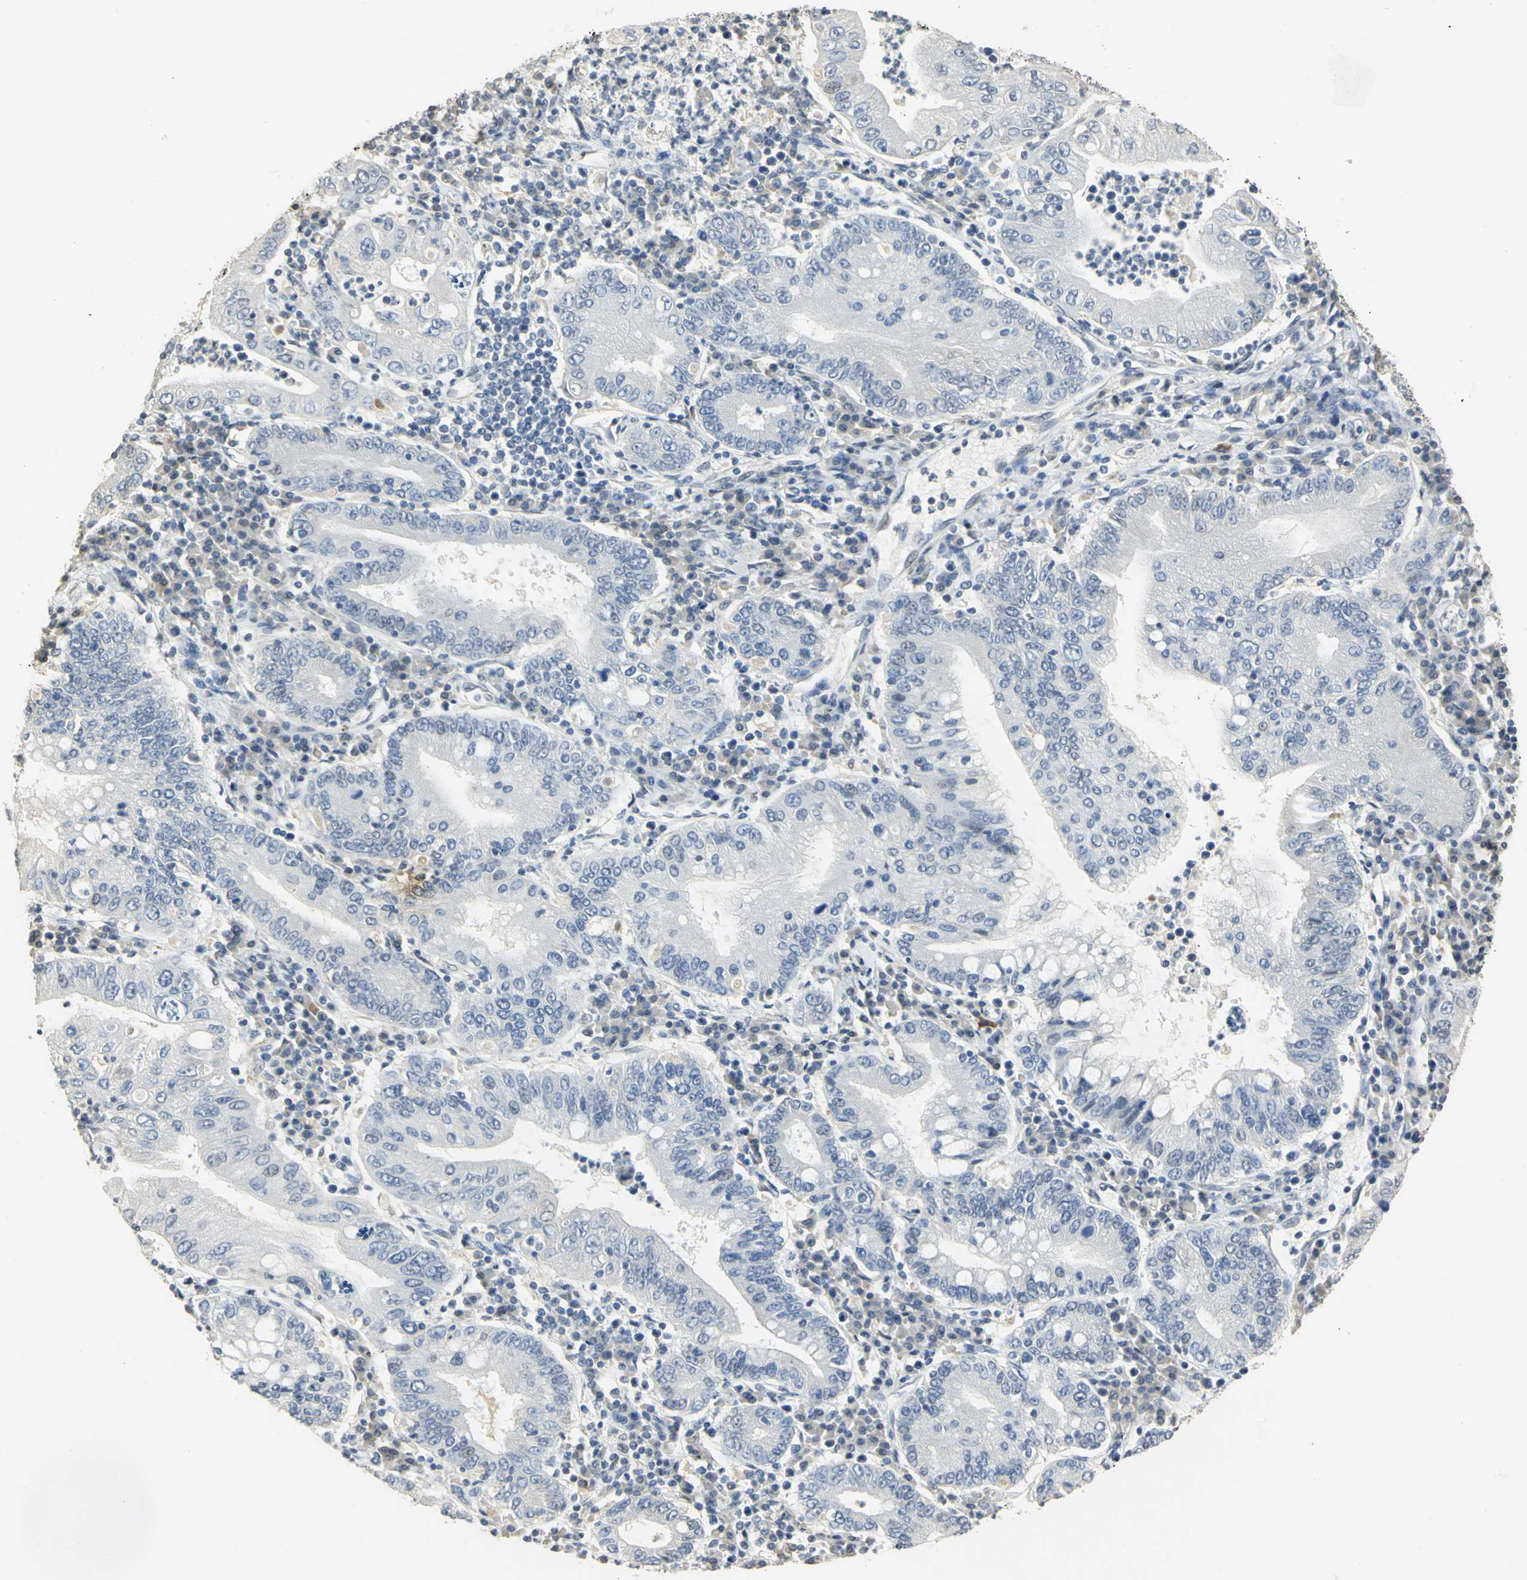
{"staining": {"intensity": "negative", "quantity": "none", "location": "none"}, "tissue": "stomach cancer", "cell_type": "Tumor cells", "image_type": "cancer", "snomed": [{"axis": "morphology", "description": "Normal tissue, NOS"}, {"axis": "morphology", "description": "Adenocarcinoma, NOS"}, {"axis": "topography", "description": "Esophagus"}, {"axis": "topography", "description": "Stomach, upper"}, {"axis": "topography", "description": "Peripheral nerve tissue"}], "caption": "Protein analysis of stomach adenocarcinoma exhibits no significant positivity in tumor cells.", "gene": "DNAJB6", "patient": {"sex": "male", "age": 62}}